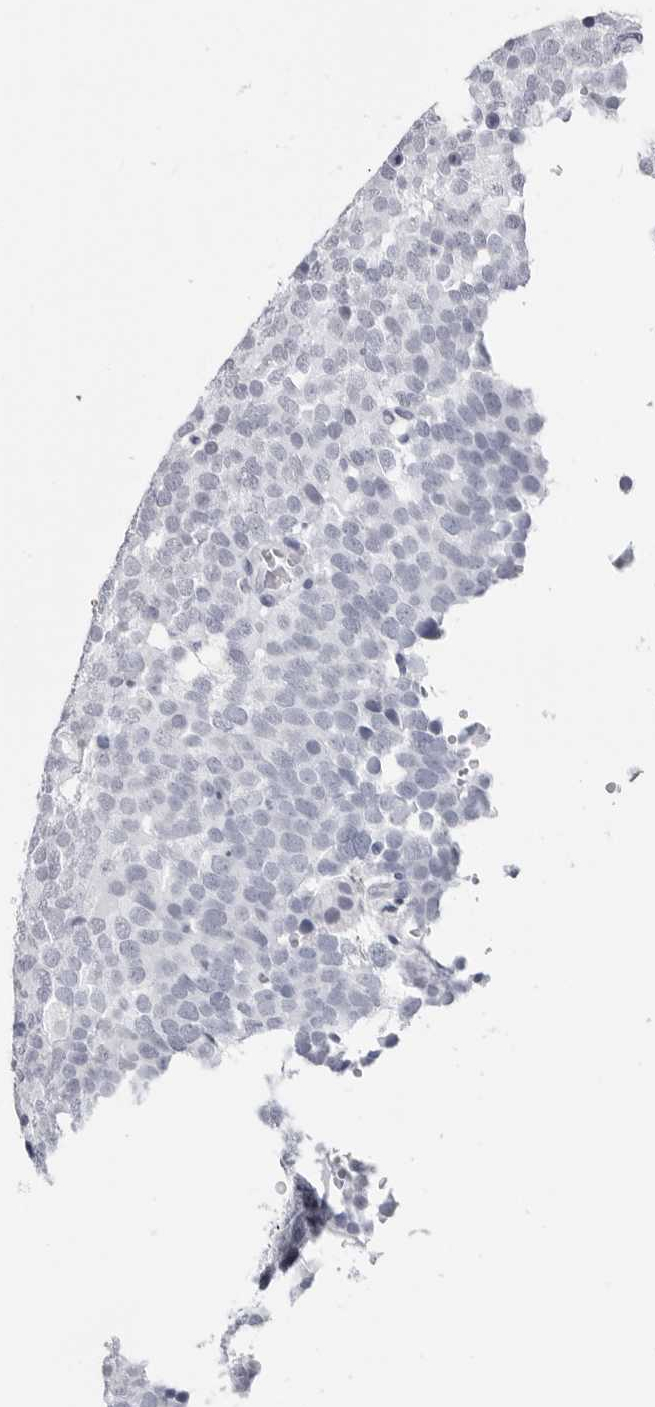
{"staining": {"intensity": "negative", "quantity": "none", "location": "none"}, "tissue": "testis cancer", "cell_type": "Tumor cells", "image_type": "cancer", "snomed": [{"axis": "morphology", "description": "Seminoma, NOS"}, {"axis": "topography", "description": "Testis"}], "caption": "The micrograph displays no staining of tumor cells in testis cancer.", "gene": "PGA3", "patient": {"sex": "male", "age": 71}}